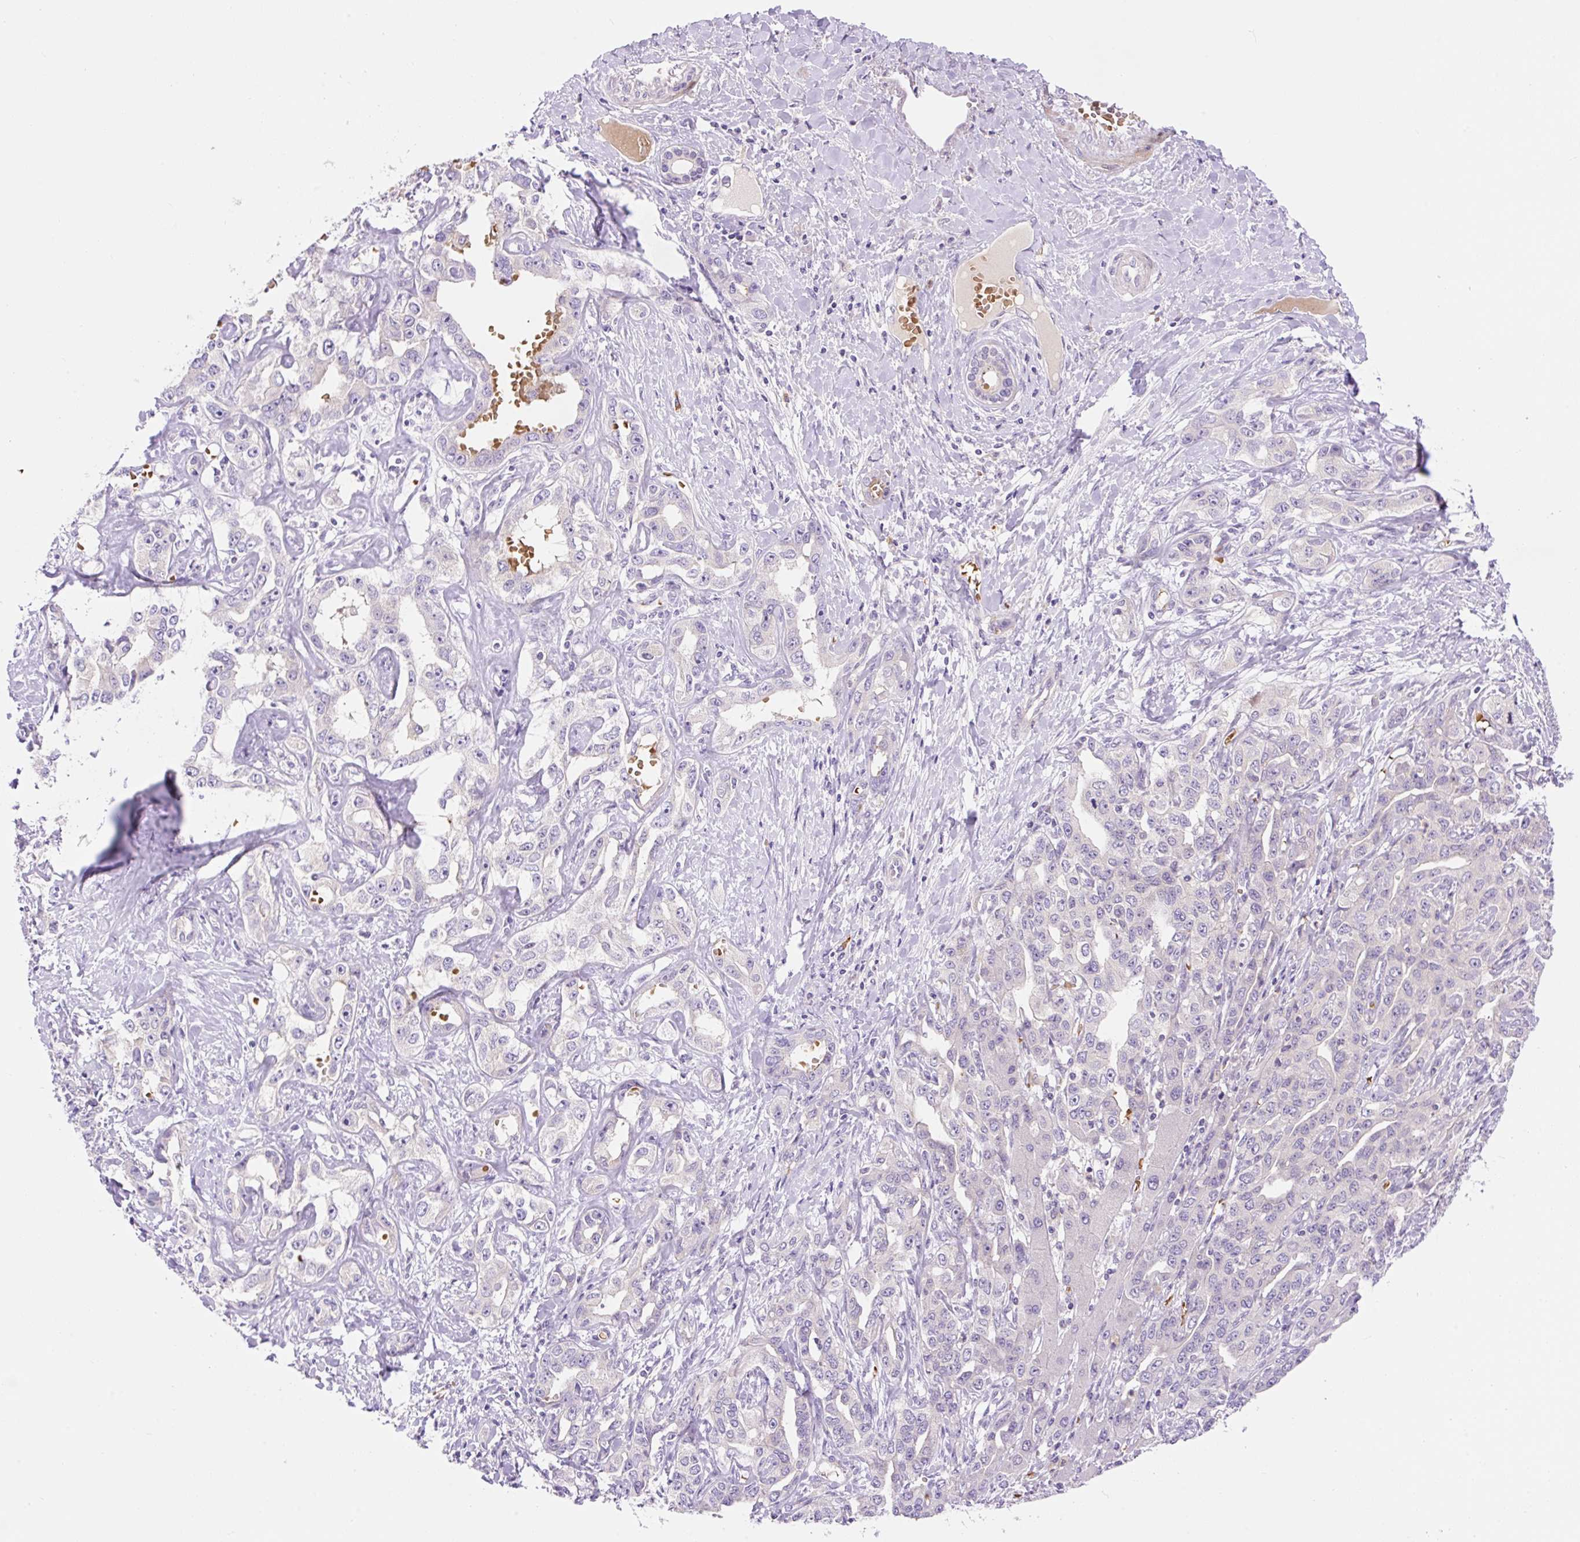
{"staining": {"intensity": "negative", "quantity": "none", "location": "none"}, "tissue": "liver cancer", "cell_type": "Tumor cells", "image_type": "cancer", "snomed": [{"axis": "morphology", "description": "Cholangiocarcinoma"}, {"axis": "topography", "description": "Liver"}], "caption": "This is an IHC histopathology image of liver cancer. There is no staining in tumor cells.", "gene": "LHFPL5", "patient": {"sex": "male", "age": 59}}